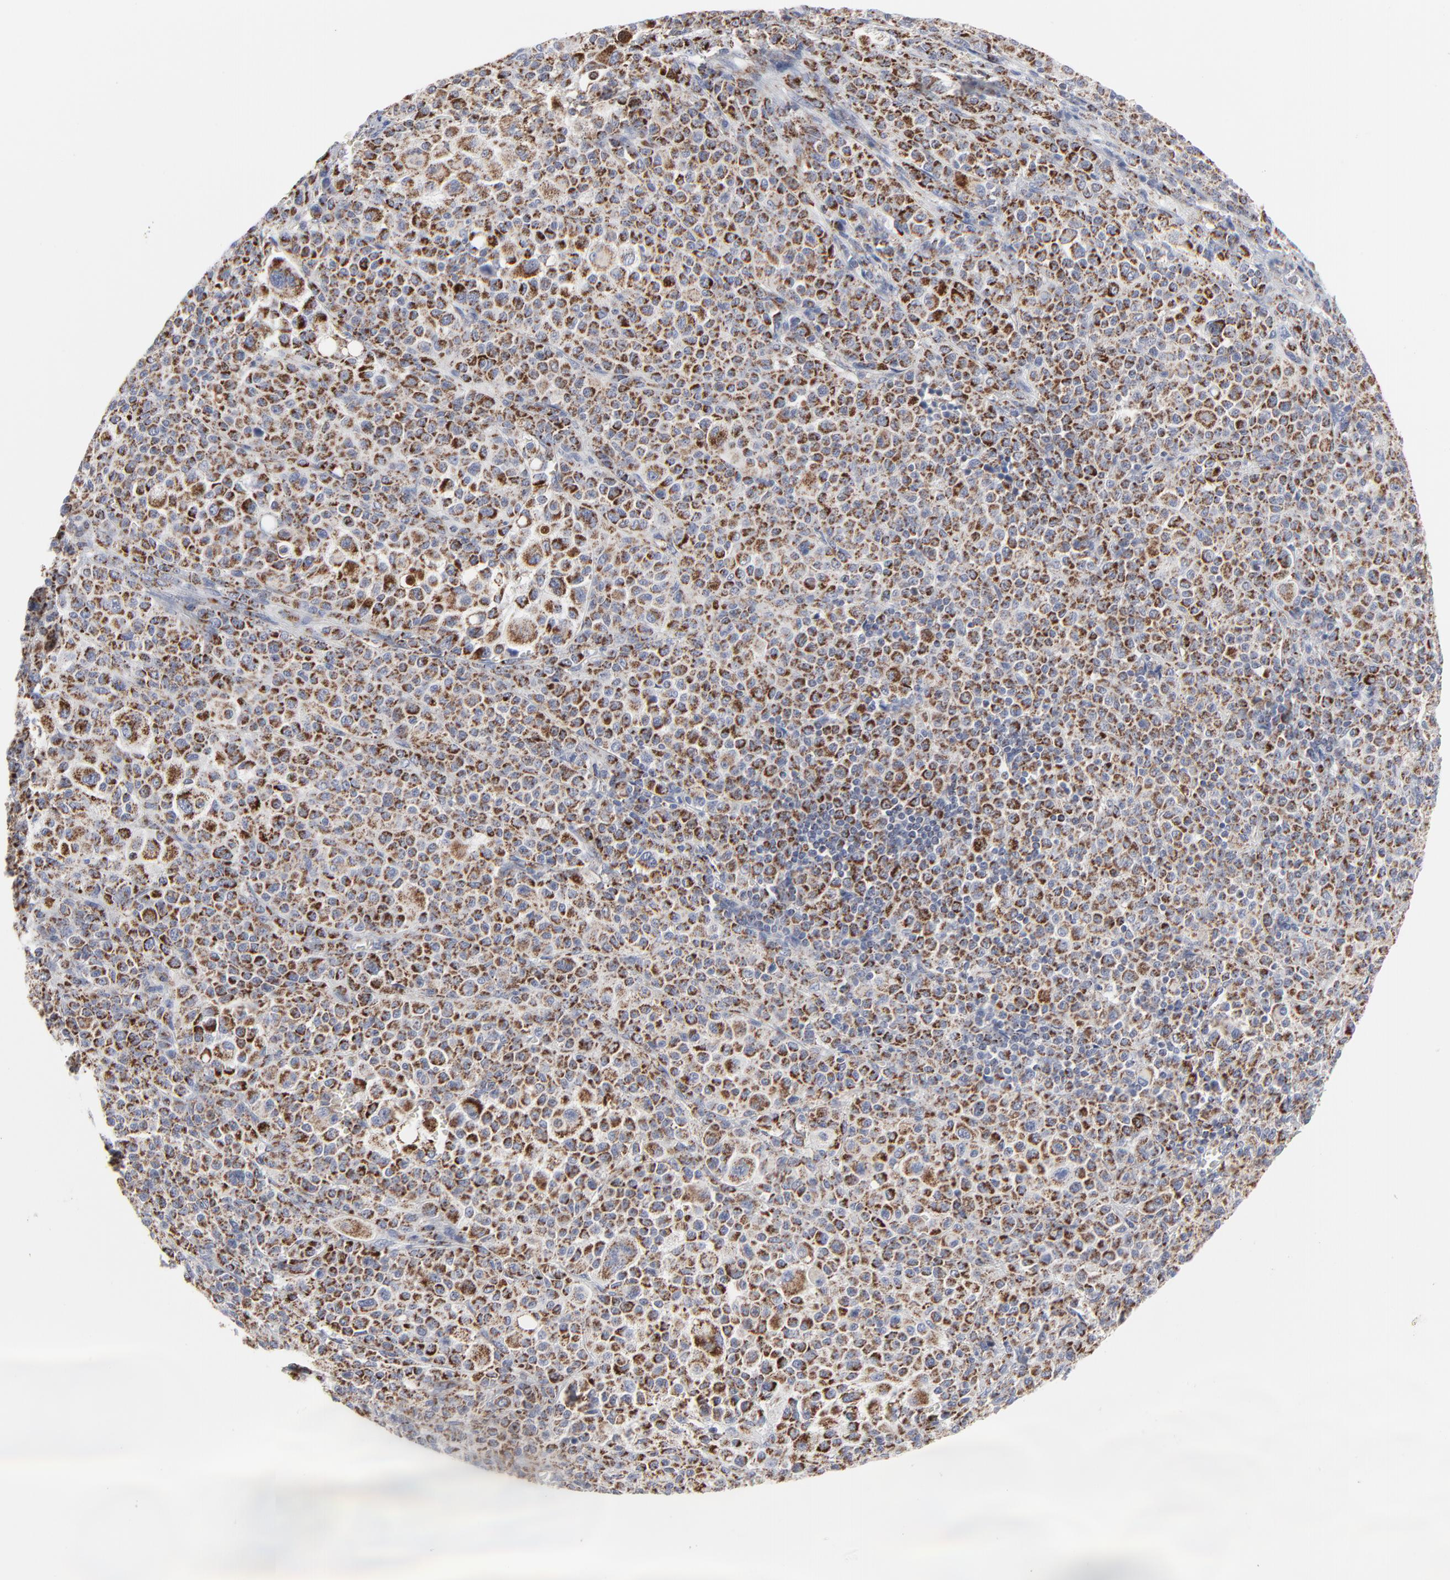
{"staining": {"intensity": "moderate", "quantity": ">75%", "location": "cytoplasmic/membranous"}, "tissue": "melanoma", "cell_type": "Tumor cells", "image_type": "cancer", "snomed": [{"axis": "morphology", "description": "Malignant melanoma, Metastatic site"}, {"axis": "topography", "description": "Skin"}], "caption": "The immunohistochemical stain shows moderate cytoplasmic/membranous staining in tumor cells of melanoma tissue.", "gene": "TXNRD2", "patient": {"sex": "female", "age": 74}}